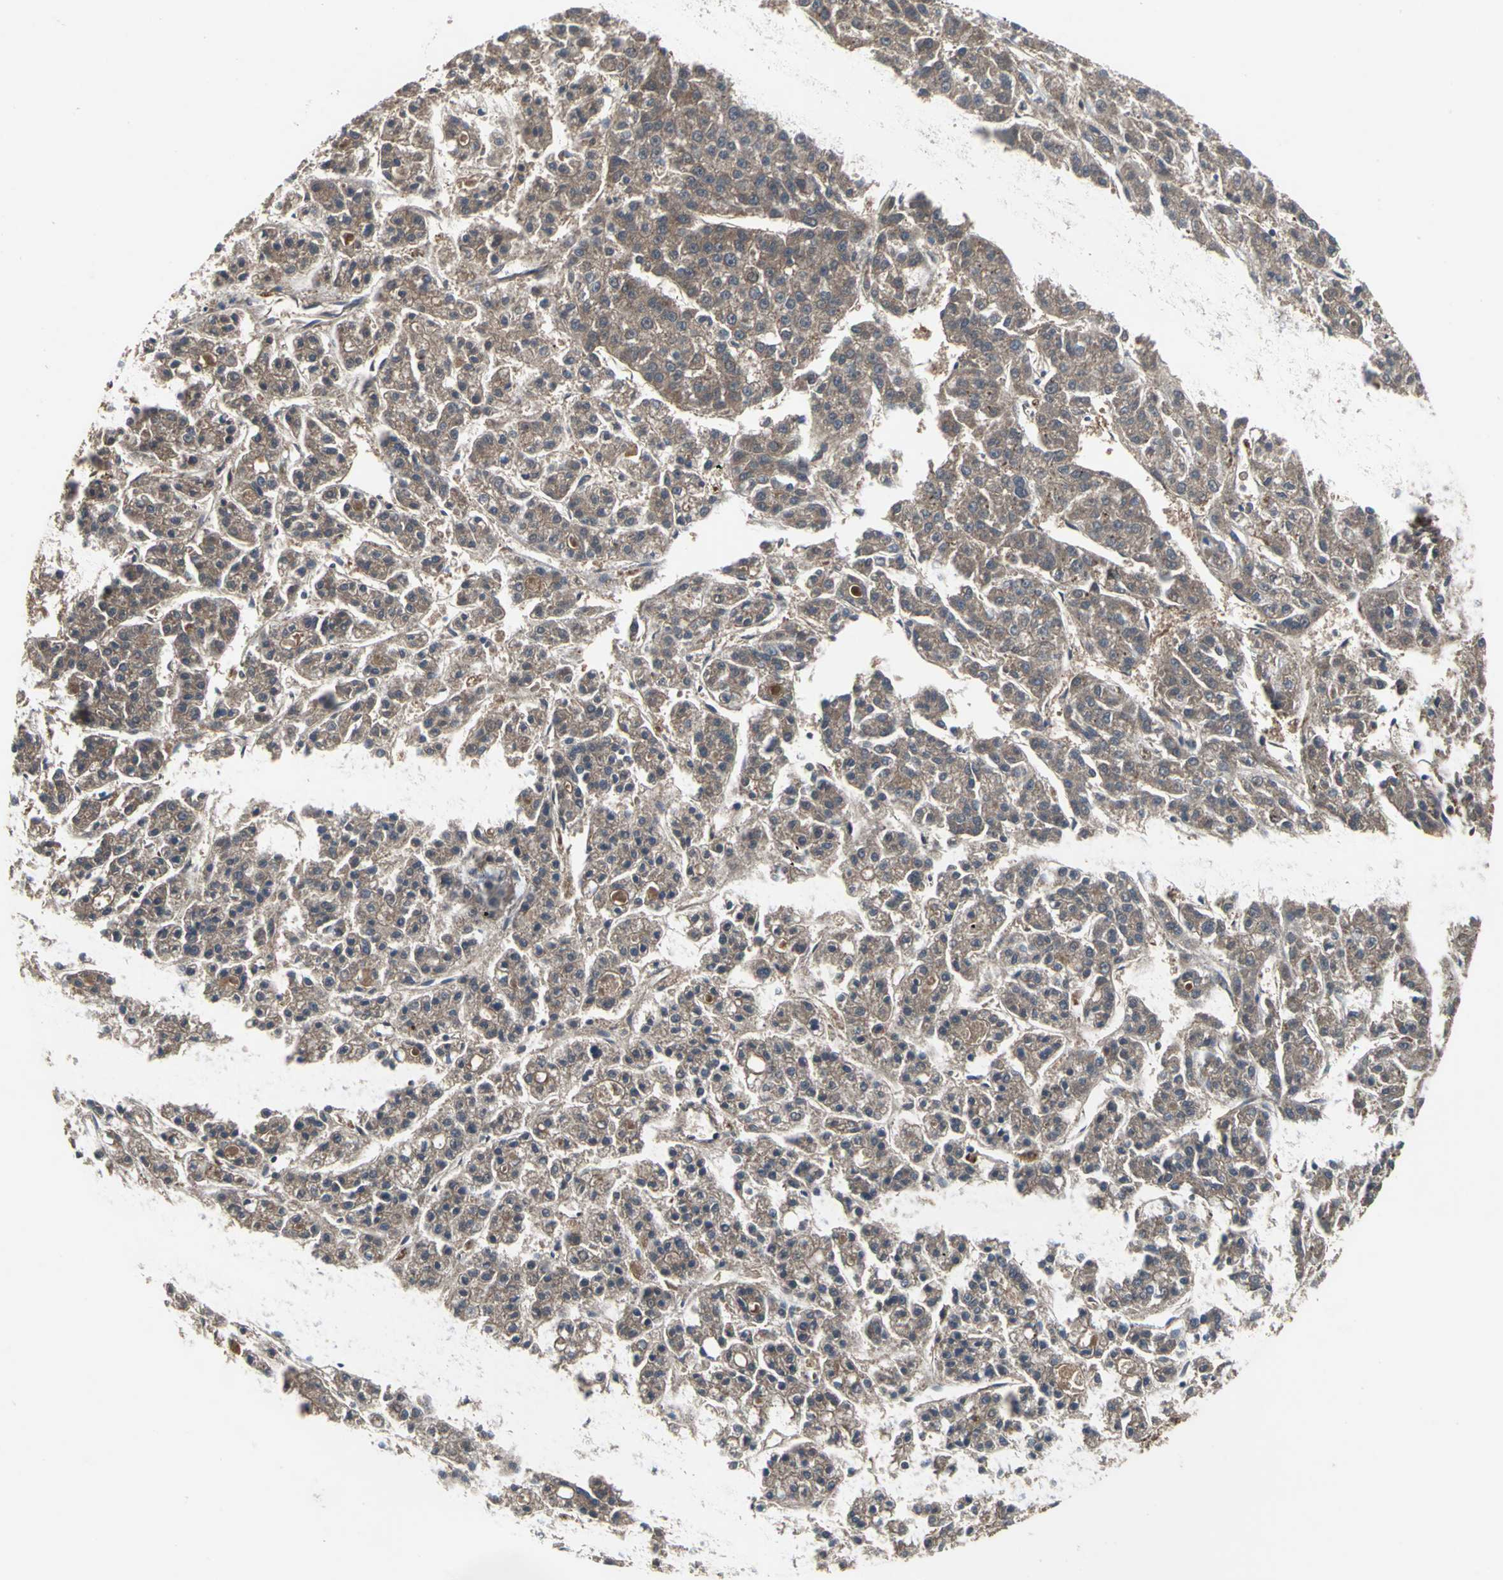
{"staining": {"intensity": "moderate", "quantity": ">75%", "location": "cytoplasmic/membranous"}, "tissue": "liver cancer", "cell_type": "Tumor cells", "image_type": "cancer", "snomed": [{"axis": "morphology", "description": "Carcinoma, Hepatocellular, NOS"}, {"axis": "topography", "description": "Liver"}], "caption": "The micrograph reveals a brown stain indicating the presence of a protein in the cytoplasmic/membranous of tumor cells in hepatocellular carcinoma (liver). The protein is shown in brown color, while the nuclei are stained blue.", "gene": "CAPN1", "patient": {"sex": "male", "age": 70}}